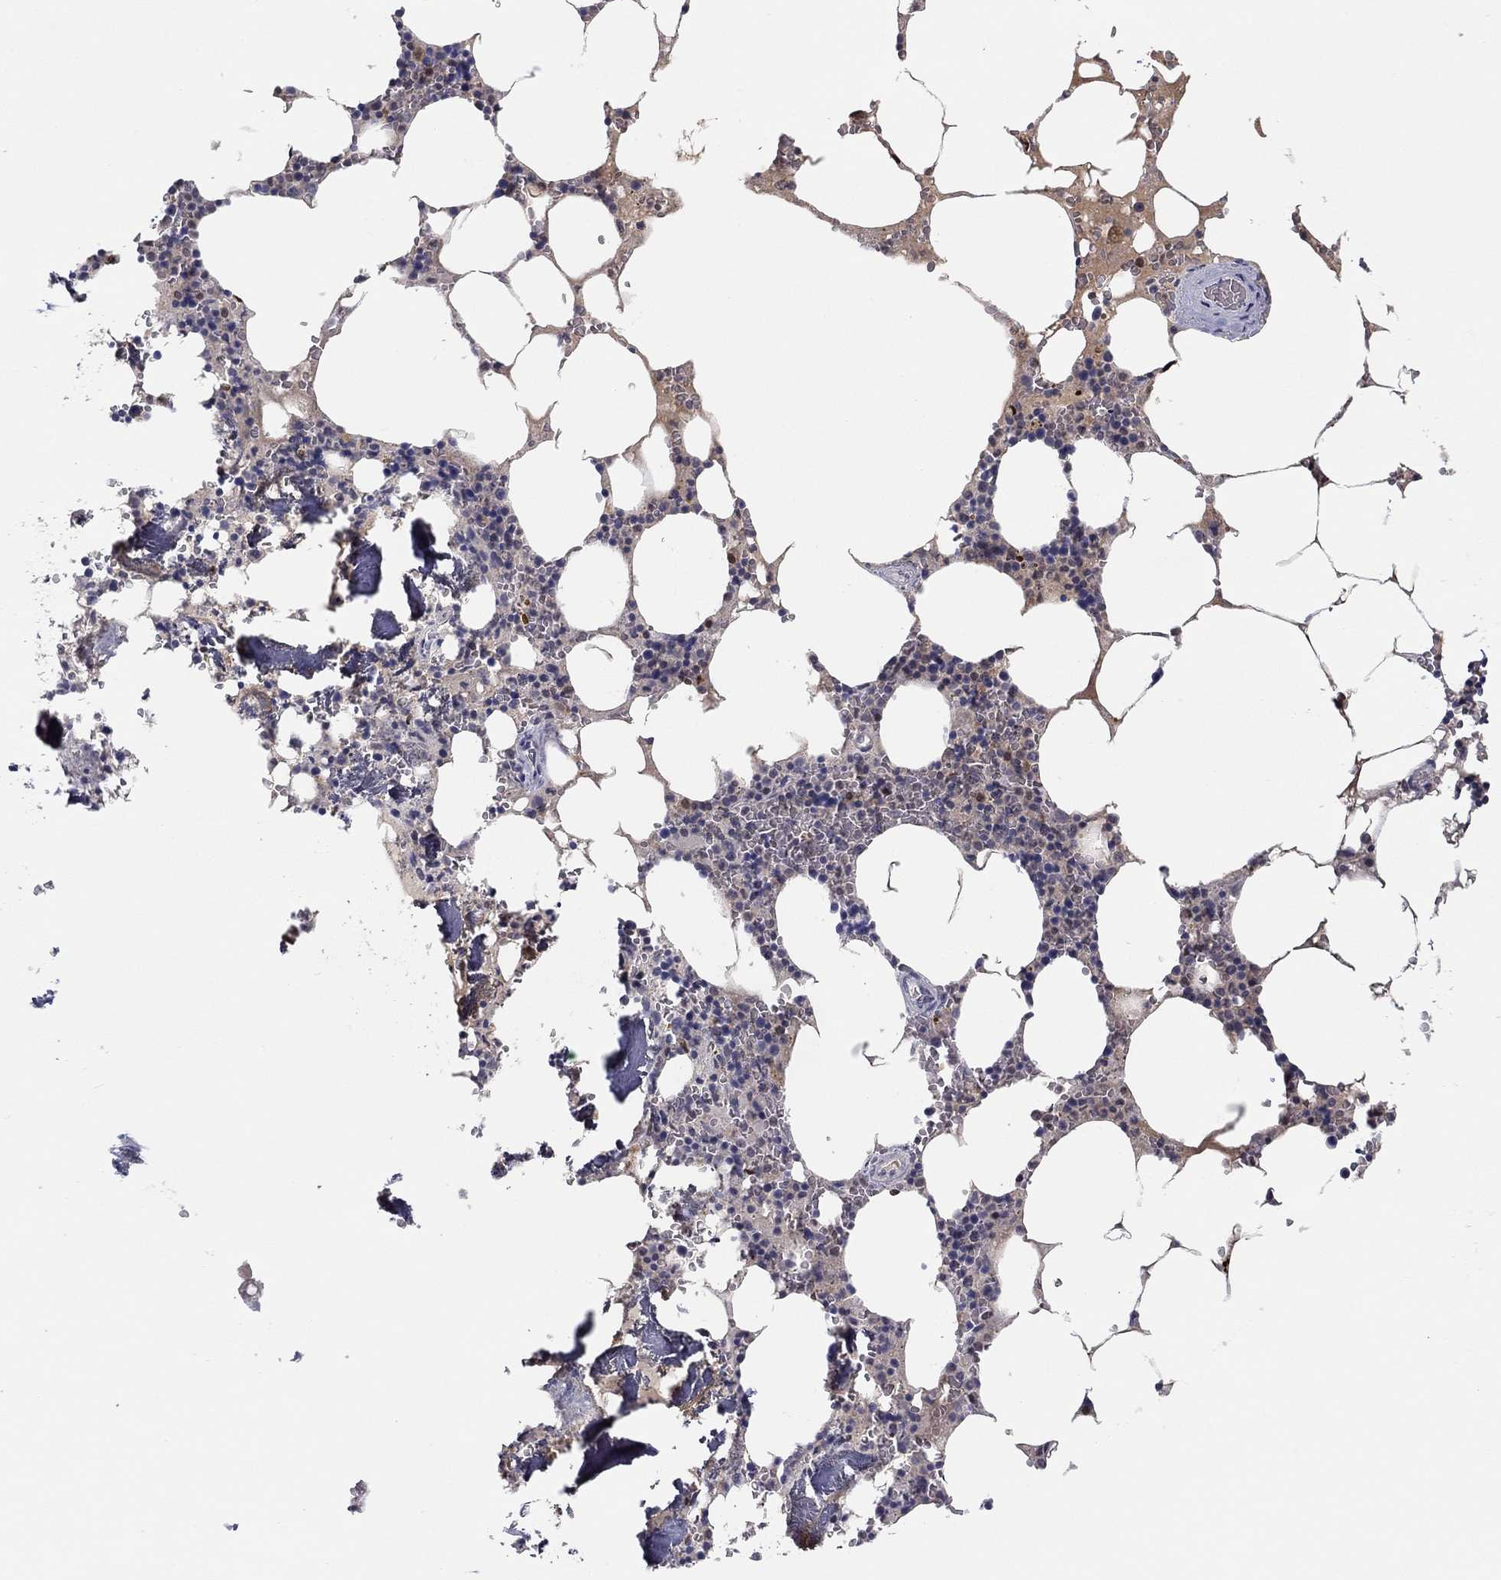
{"staining": {"intensity": "weak", "quantity": "<25%", "location": "cytoplasmic/membranous"}, "tissue": "bone marrow", "cell_type": "Hematopoietic cells", "image_type": "normal", "snomed": [{"axis": "morphology", "description": "Normal tissue, NOS"}, {"axis": "topography", "description": "Bone marrow"}], "caption": "Protein analysis of benign bone marrow exhibits no significant positivity in hematopoietic cells. Nuclei are stained in blue.", "gene": "PDXK", "patient": {"sex": "female", "age": 64}}